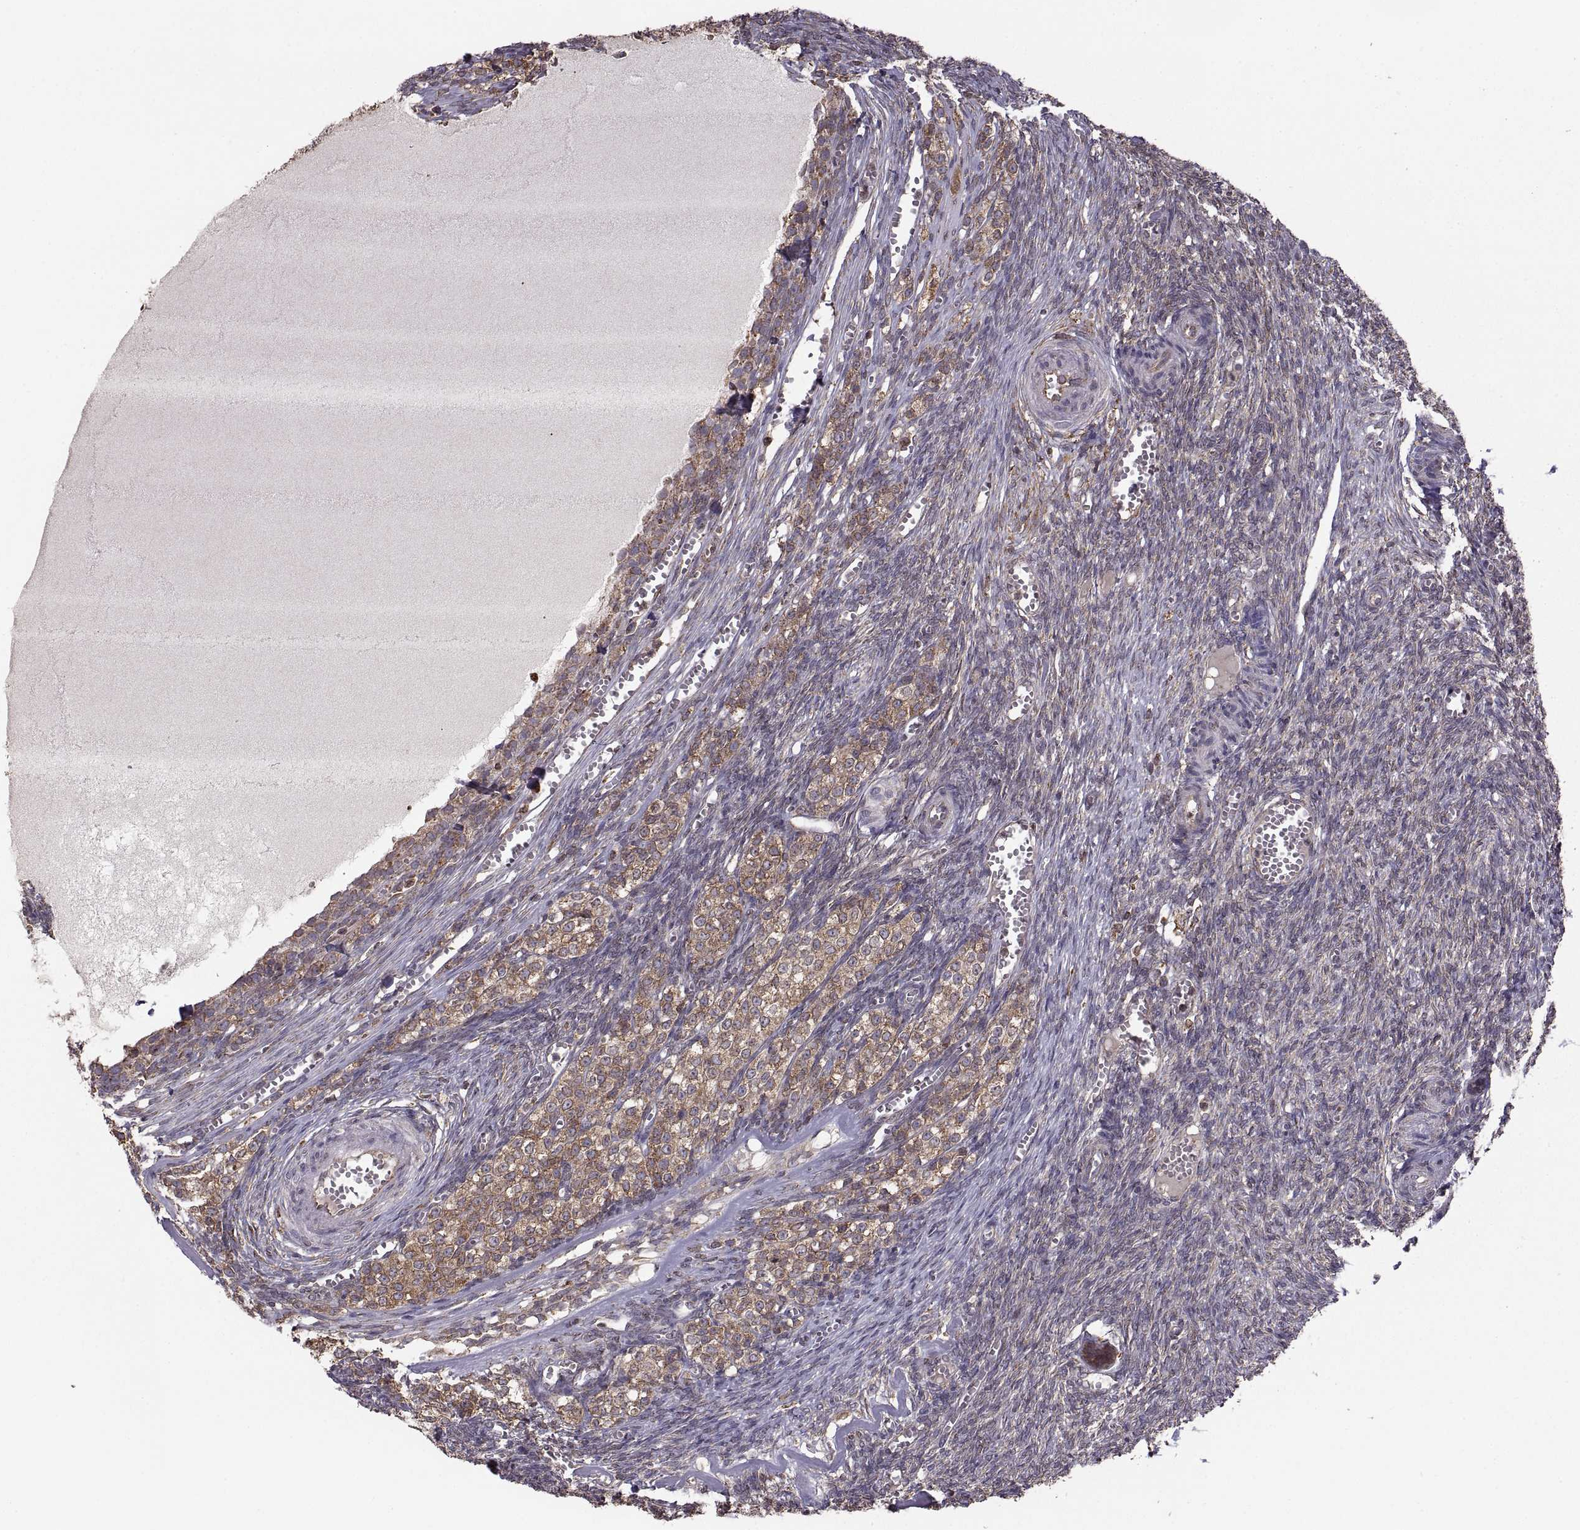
{"staining": {"intensity": "moderate", "quantity": "<25%", "location": "cytoplasmic/membranous"}, "tissue": "ovary", "cell_type": "Follicle cells", "image_type": "normal", "snomed": [{"axis": "morphology", "description": "Normal tissue, NOS"}, {"axis": "topography", "description": "Ovary"}], "caption": "High-magnification brightfield microscopy of normal ovary stained with DAB (3,3'-diaminobenzidine) (brown) and counterstained with hematoxylin (blue). follicle cells exhibit moderate cytoplasmic/membranous positivity is appreciated in approximately<25% of cells.", "gene": "PDIA3", "patient": {"sex": "female", "age": 43}}